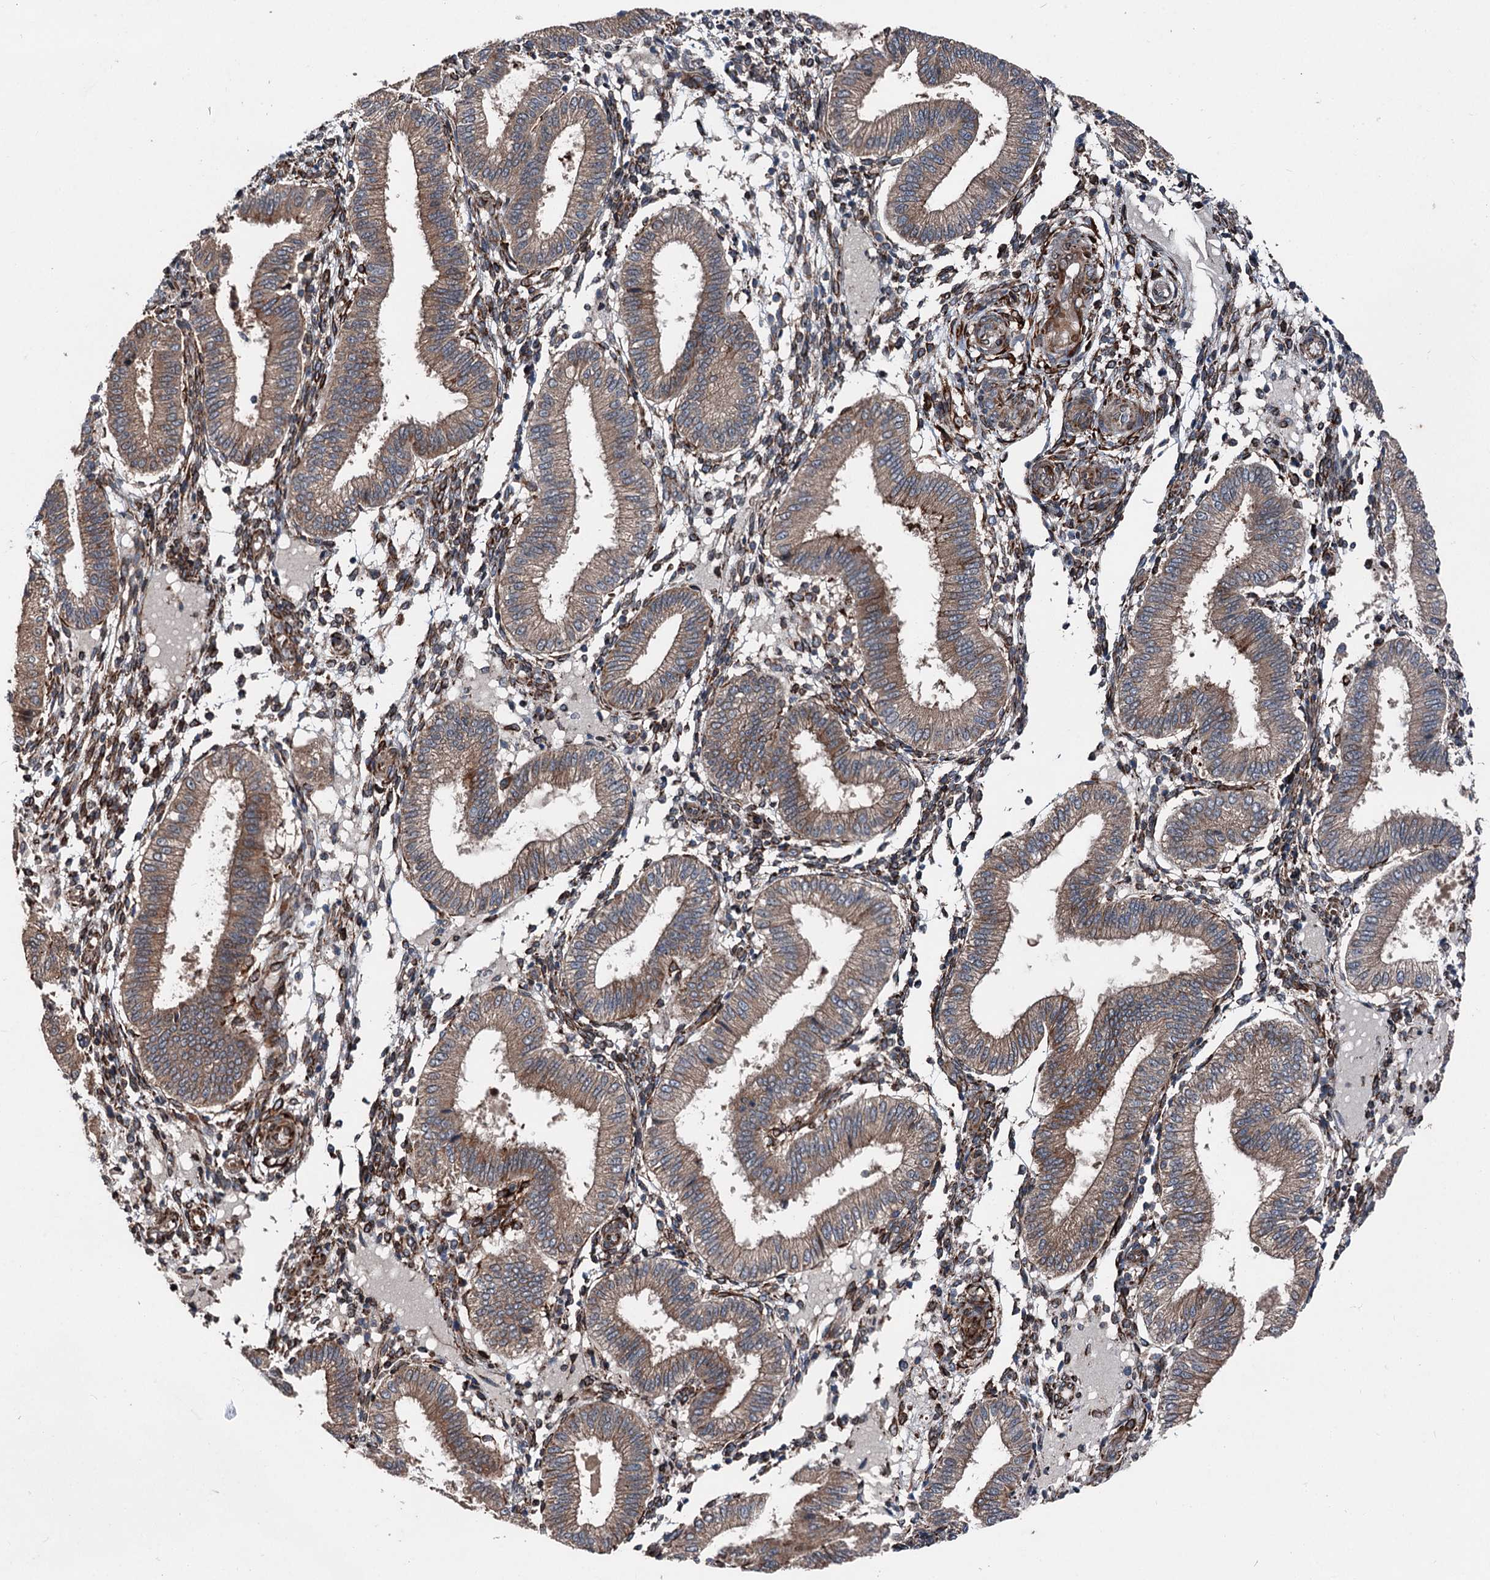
{"staining": {"intensity": "strong", "quantity": "25%-75%", "location": "cytoplasmic/membranous"}, "tissue": "endometrium", "cell_type": "Cells in endometrial stroma", "image_type": "normal", "snomed": [{"axis": "morphology", "description": "Normal tissue, NOS"}, {"axis": "topography", "description": "Endometrium"}], "caption": "A high amount of strong cytoplasmic/membranous positivity is appreciated in approximately 25%-75% of cells in endometrial stroma in unremarkable endometrium.", "gene": "DDIAS", "patient": {"sex": "female", "age": 39}}